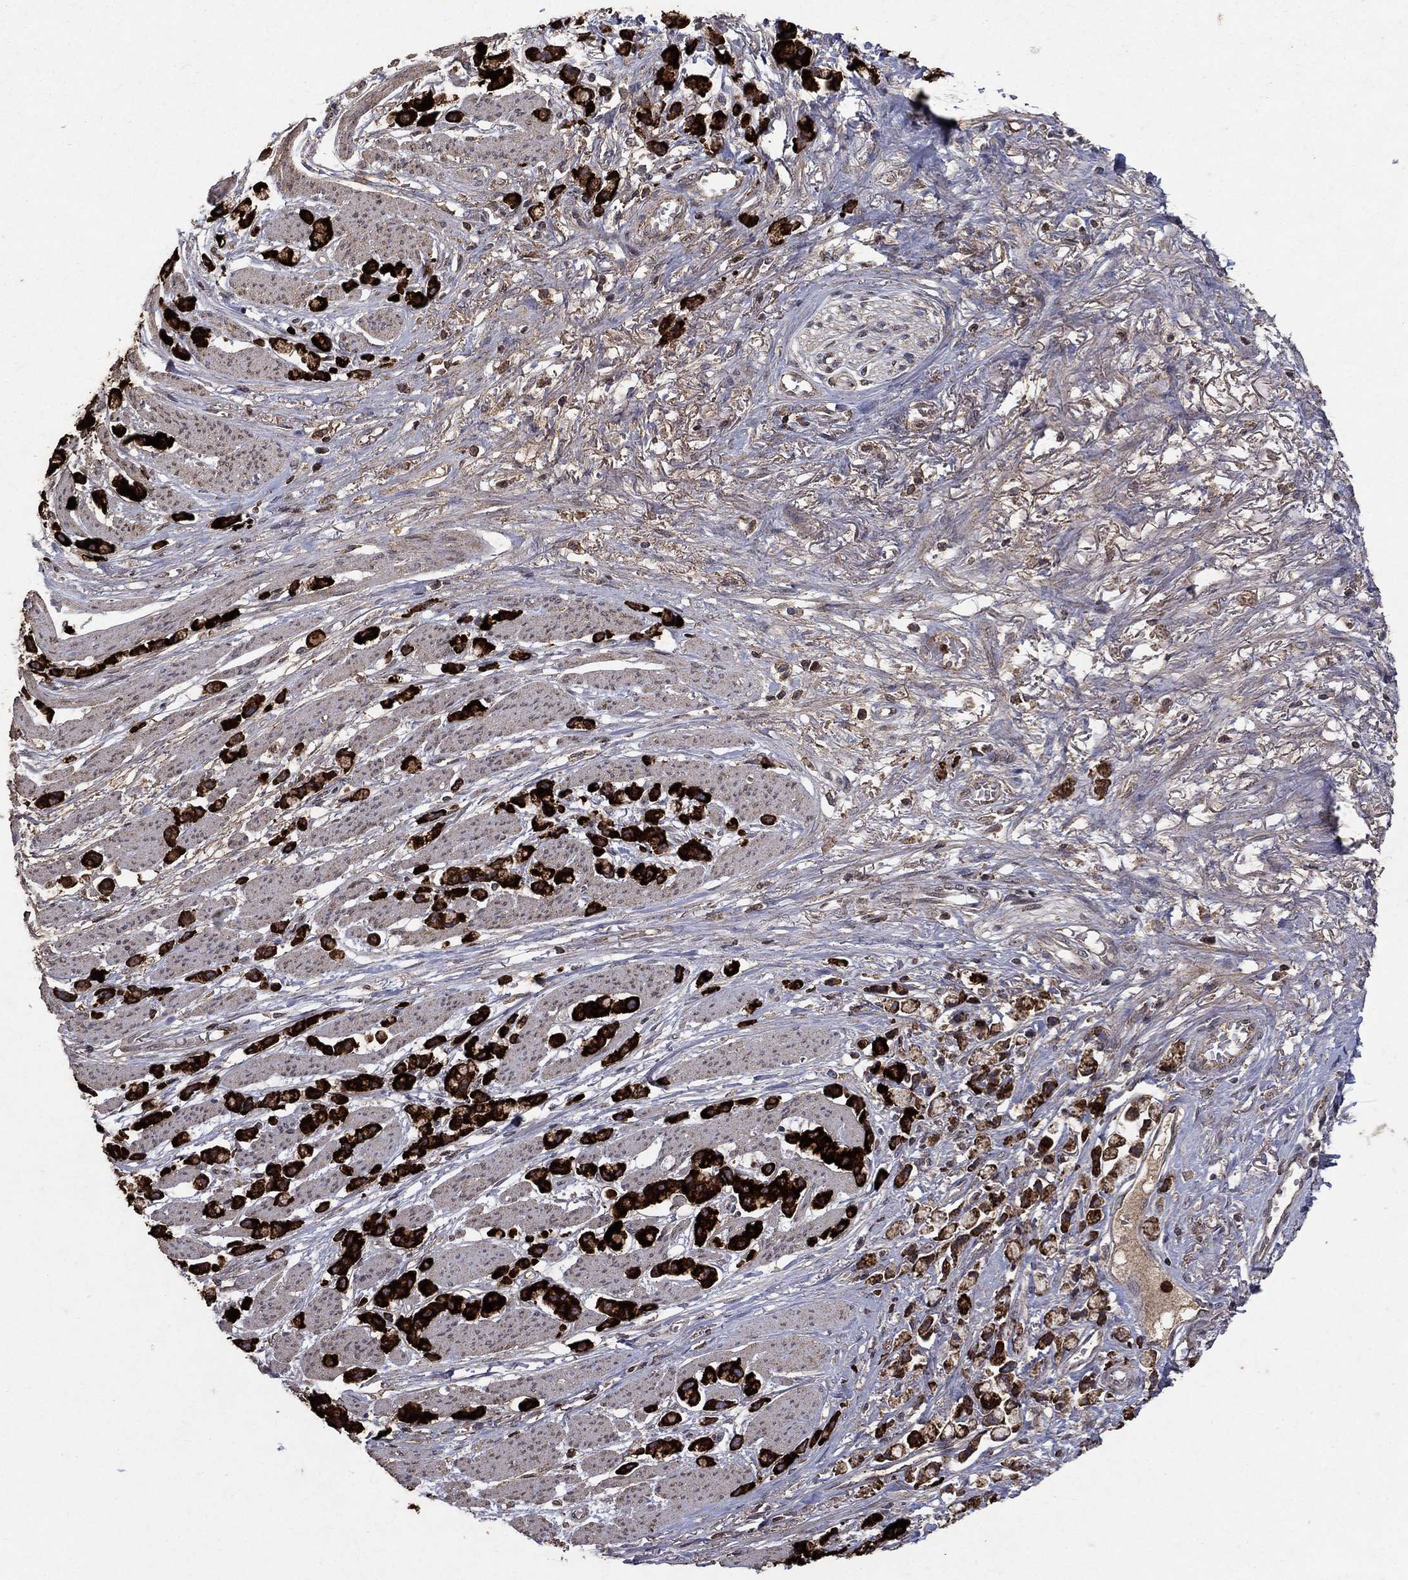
{"staining": {"intensity": "strong", "quantity": ">75%", "location": "cytoplasmic/membranous"}, "tissue": "stomach cancer", "cell_type": "Tumor cells", "image_type": "cancer", "snomed": [{"axis": "morphology", "description": "Adenocarcinoma, NOS"}, {"axis": "topography", "description": "Stomach"}], "caption": "An IHC micrograph of tumor tissue is shown. Protein staining in brown highlights strong cytoplasmic/membranous positivity in adenocarcinoma (stomach) within tumor cells. Using DAB (3,3'-diaminobenzidine) (brown) and hematoxylin (blue) stains, captured at high magnification using brightfield microscopy.", "gene": "CD24", "patient": {"sex": "female", "age": 81}}